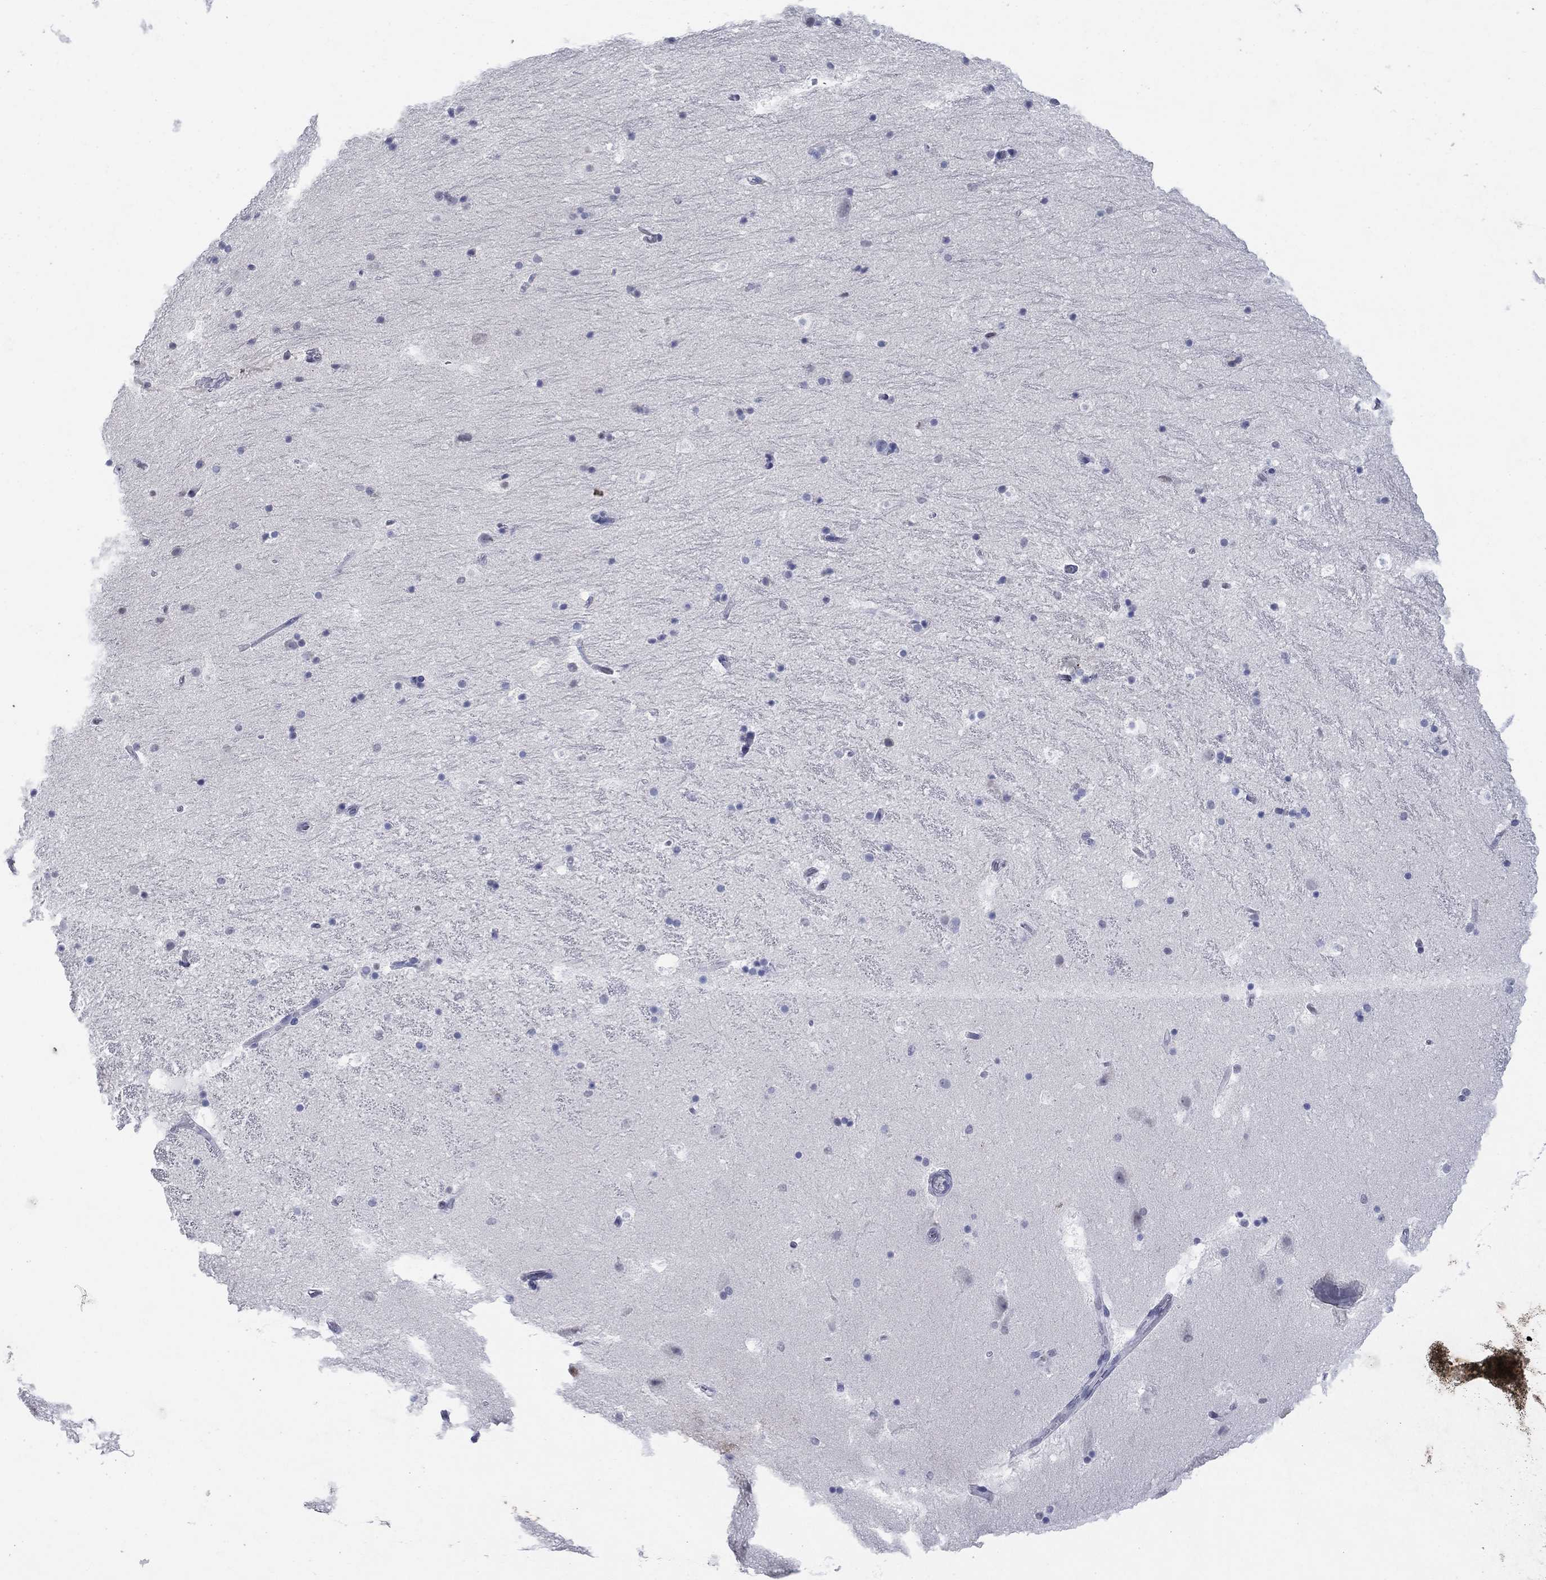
{"staining": {"intensity": "negative", "quantity": "none", "location": "none"}, "tissue": "hippocampus", "cell_type": "Glial cells", "image_type": "normal", "snomed": [{"axis": "morphology", "description": "Normal tissue, NOS"}, {"axis": "topography", "description": "Hippocampus"}], "caption": "Hippocampus stained for a protein using immunohistochemistry displays no positivity glial cells.", "gene": "KRT75", "patient": {"sex": "male", "age": 51}}